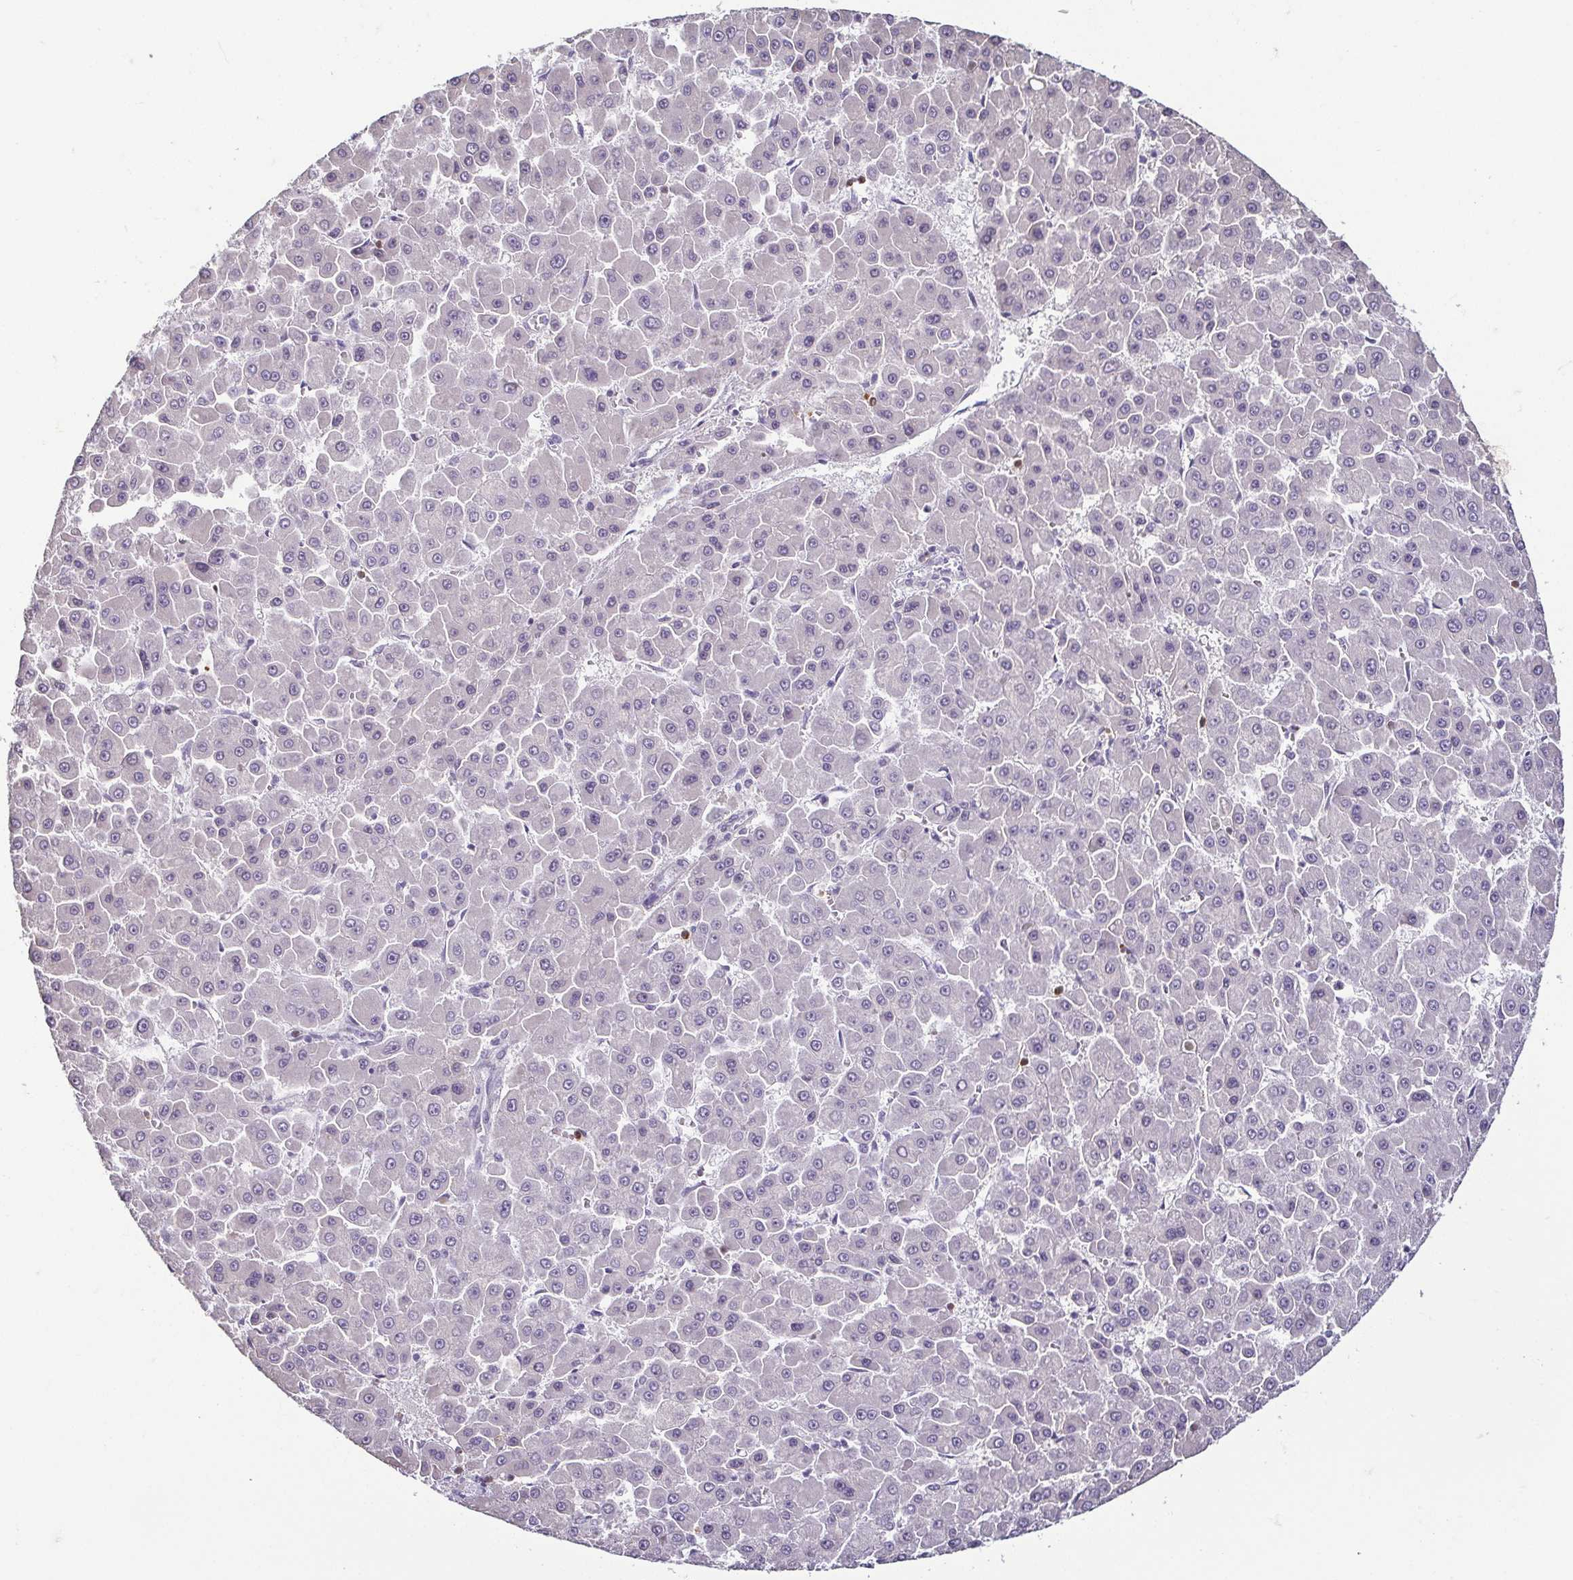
{"staining": {"intensity": "negative", "quantity": "none", "location": "none"}, "tissue": "liver cancer", "cell_type": "Tumor cells", "image_type": "cancer", "snomed": [{"axis": "morphology", "description": "Carcinoma, Hepatocellular, NOS"}, {"axis": "topography", "description": "Liver"}], "caption": "High magnification brightfield microscopy of liver cancer stained with DAB (3,3'-diaminobenzidine) (brown) and counterstained with hematoxylin (blue): tumor cells show no significant positivity.", "gene": "HOPX", "patient": {"sex": "male", "age": 78}}